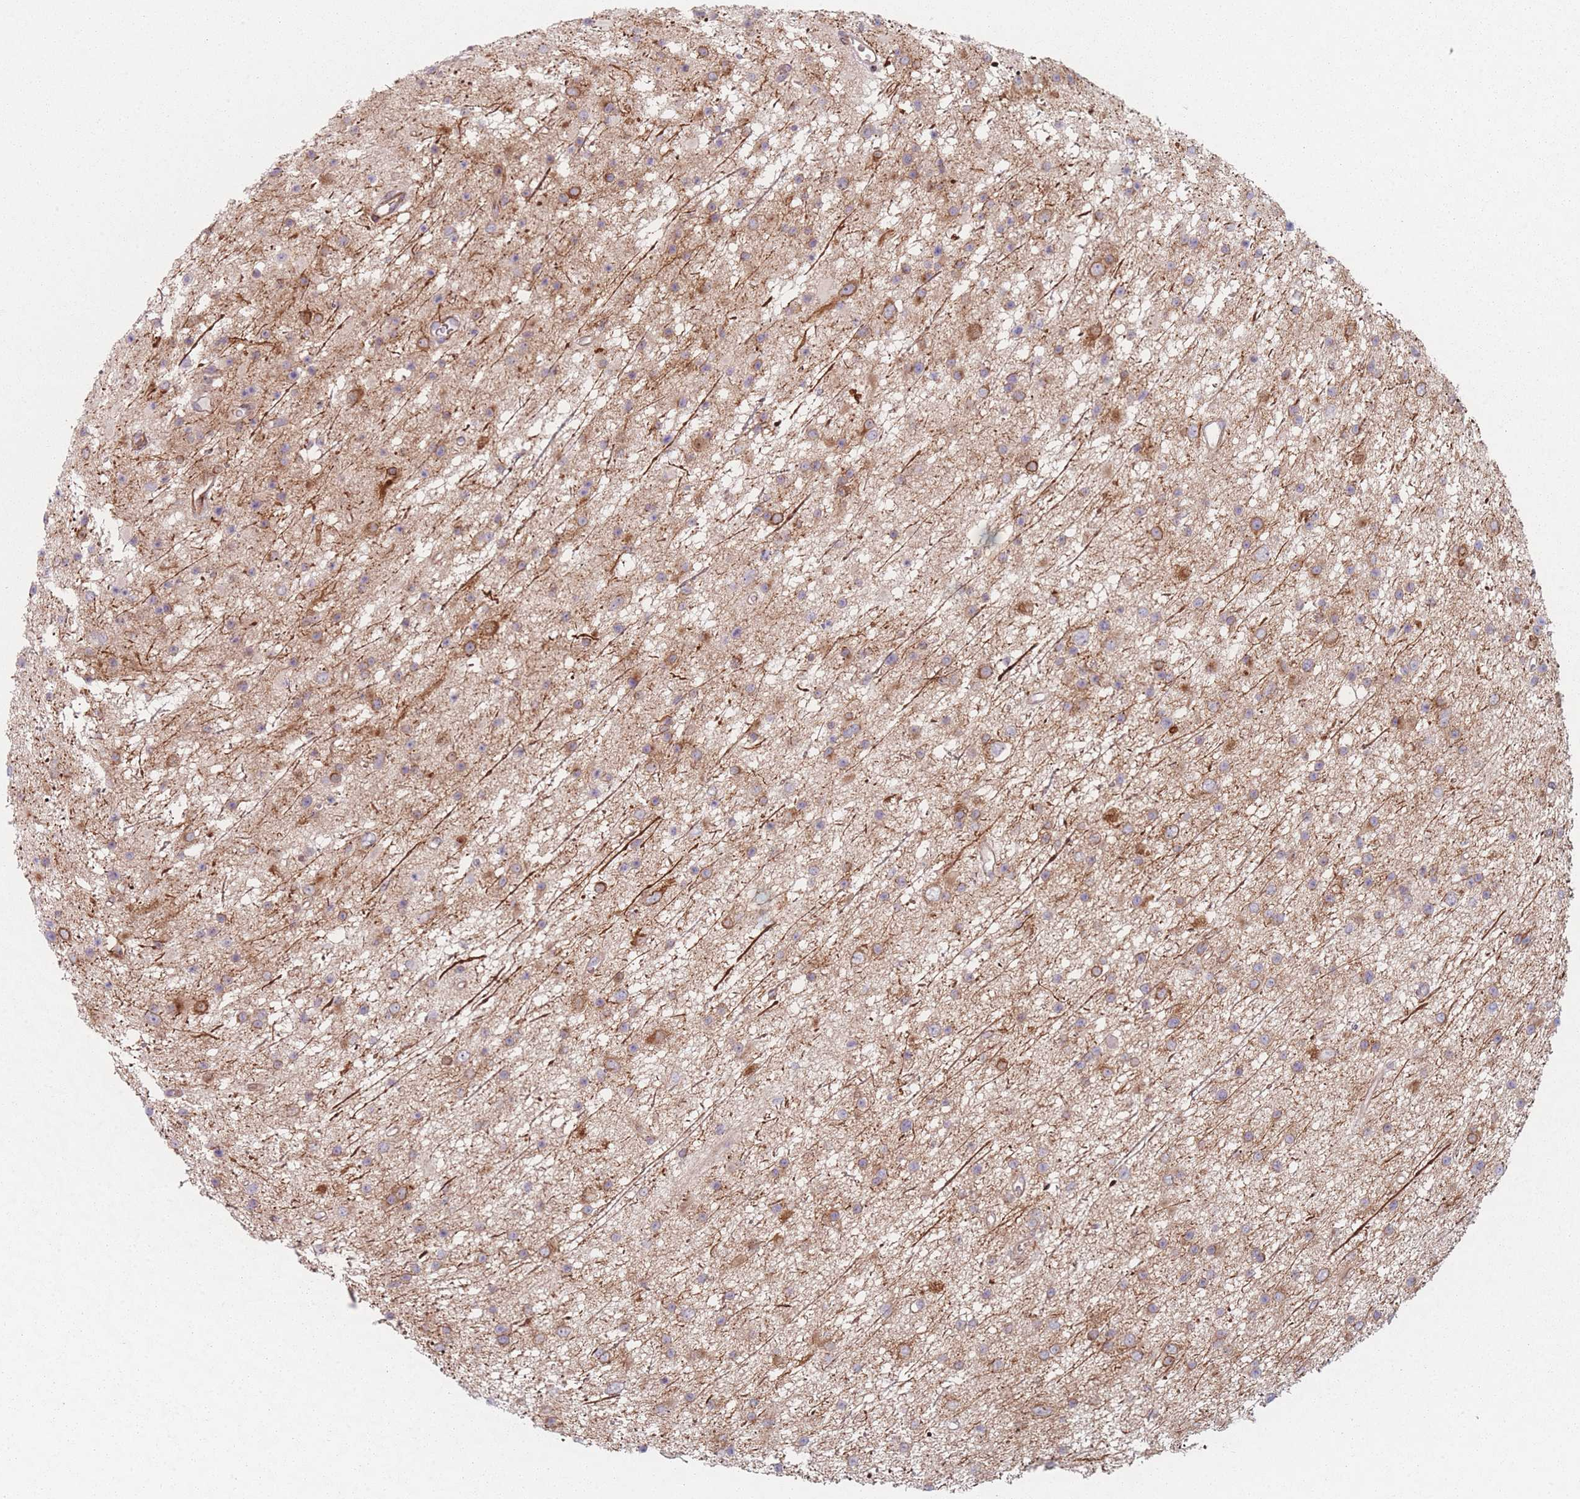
{"staining": {"intensity": "moderate", "quantity": ">75%", "location": "cytoplasmic/membranous"}, "tissue": "glioma", "cell_type": "Tumor cells", "image_type": "cancer", "snomed": [{"axis": "morphology", "description": "Glioma, malignant, Low grade"}, {"axis": "topography", "description": "Cerebral cortex"}], "caption": "Protein expression analysis of glioma demonstrates moderate cytoplasmic/membranous expression in about >75% of tumor cells. Using DAB (brown) and hematoxylin (blue) stains, captured at high magnification using brightfield microscopy.", "gene": "RNF4", "patient": {"sex": "female", "age": 39}}